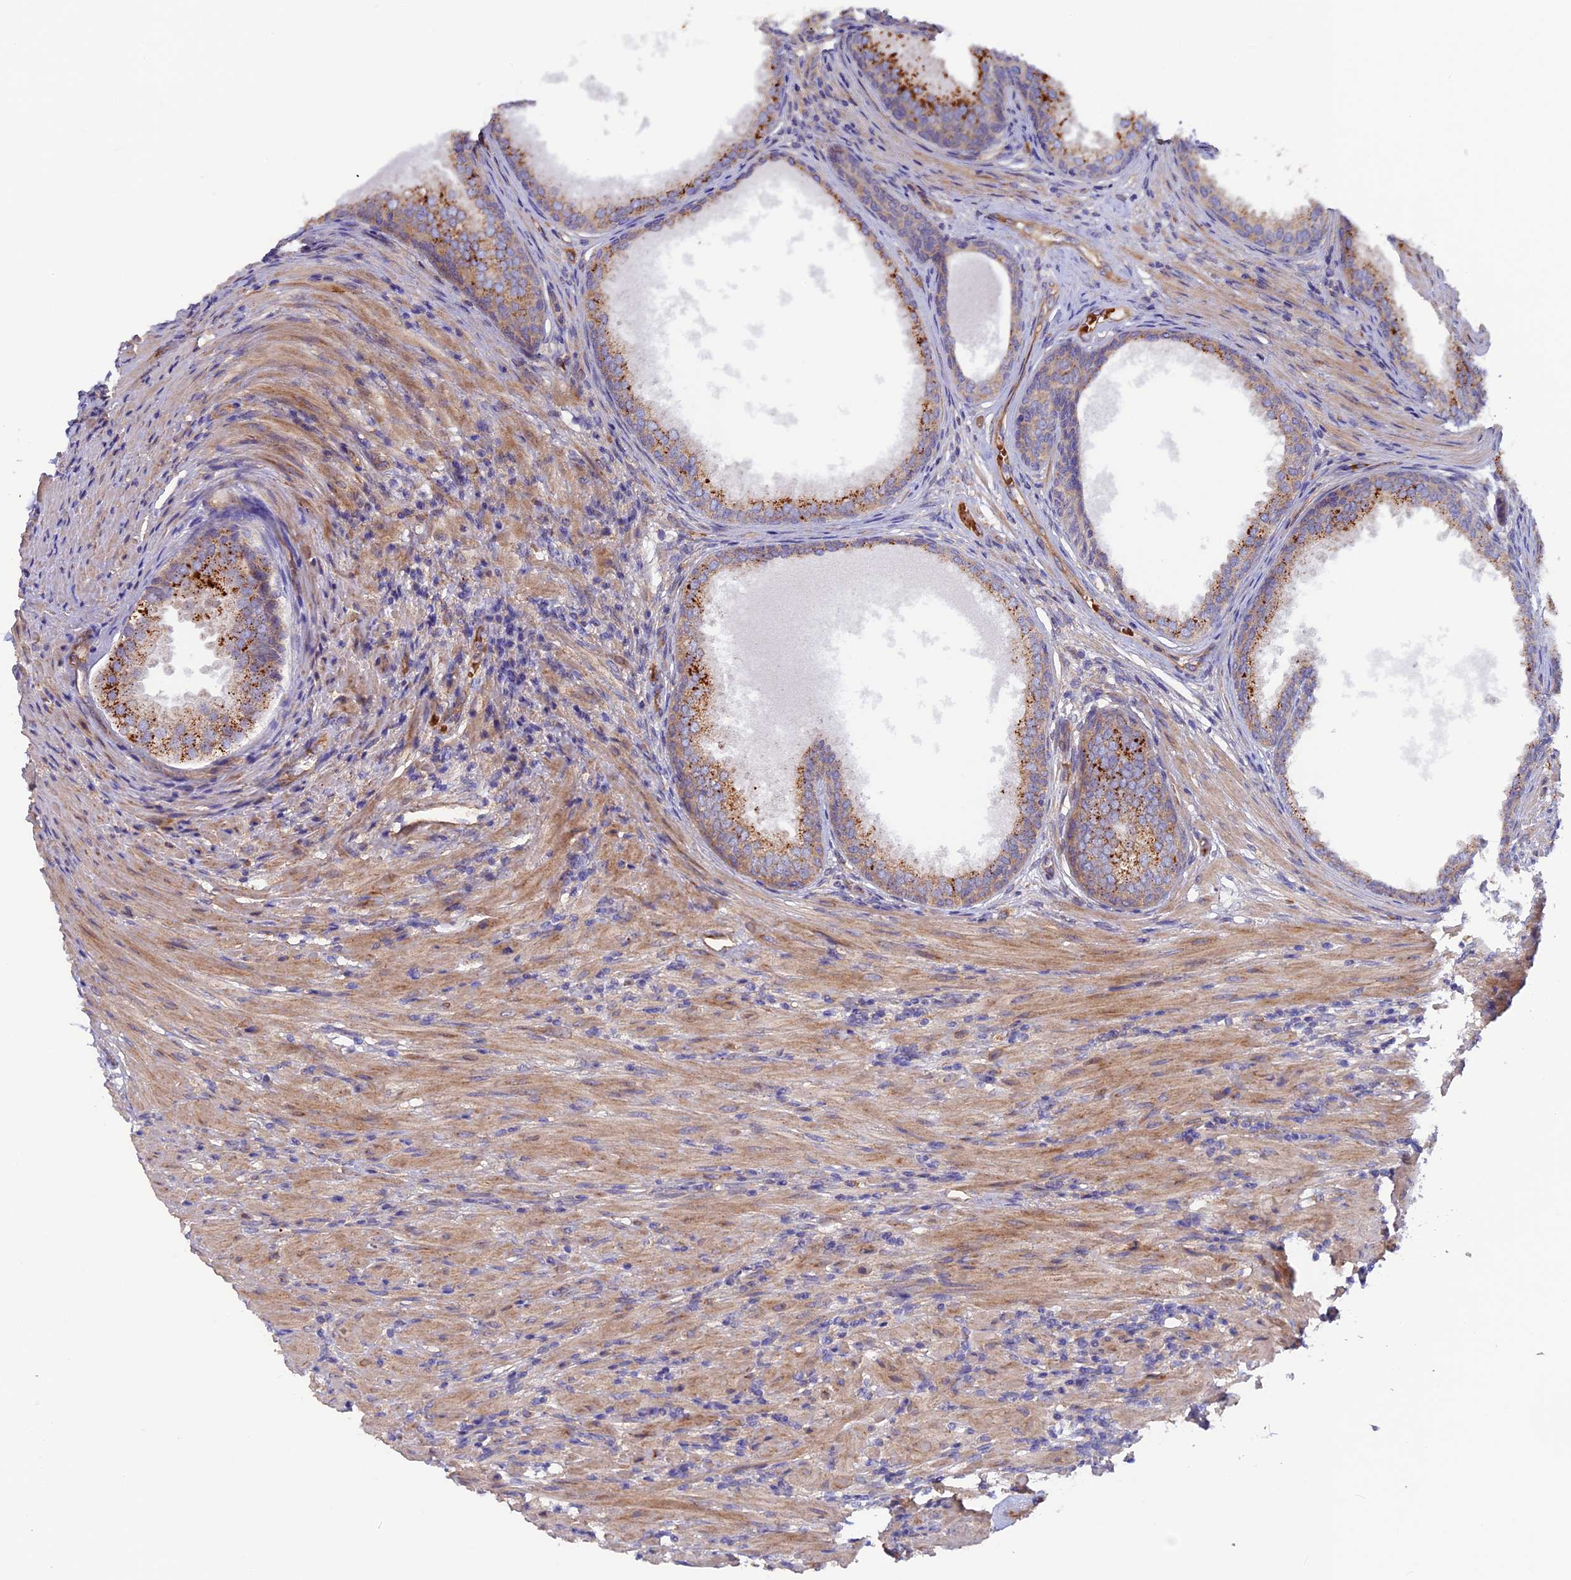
{"staining": {"intensity": "moderate", "quantity": ">75%", "location": "cytoplasmic/membranous"}, "tissue": "prostate", "cell_type": "Glandular cells", "image_type": "normal", "snomed": [{"axis": "morphology", "description": "Normal tissue, NOS"}, {"axis": "topography", "description": "Prostate"}], "caption": "Protein positivity by immunohistochemistry shows moderate cytoplasmic/membranous staining in approximately >75% of glandular cells in unremarkable prostate.", "gene": "DUS3L", "patient": {"sex": "male", "age": 76}}